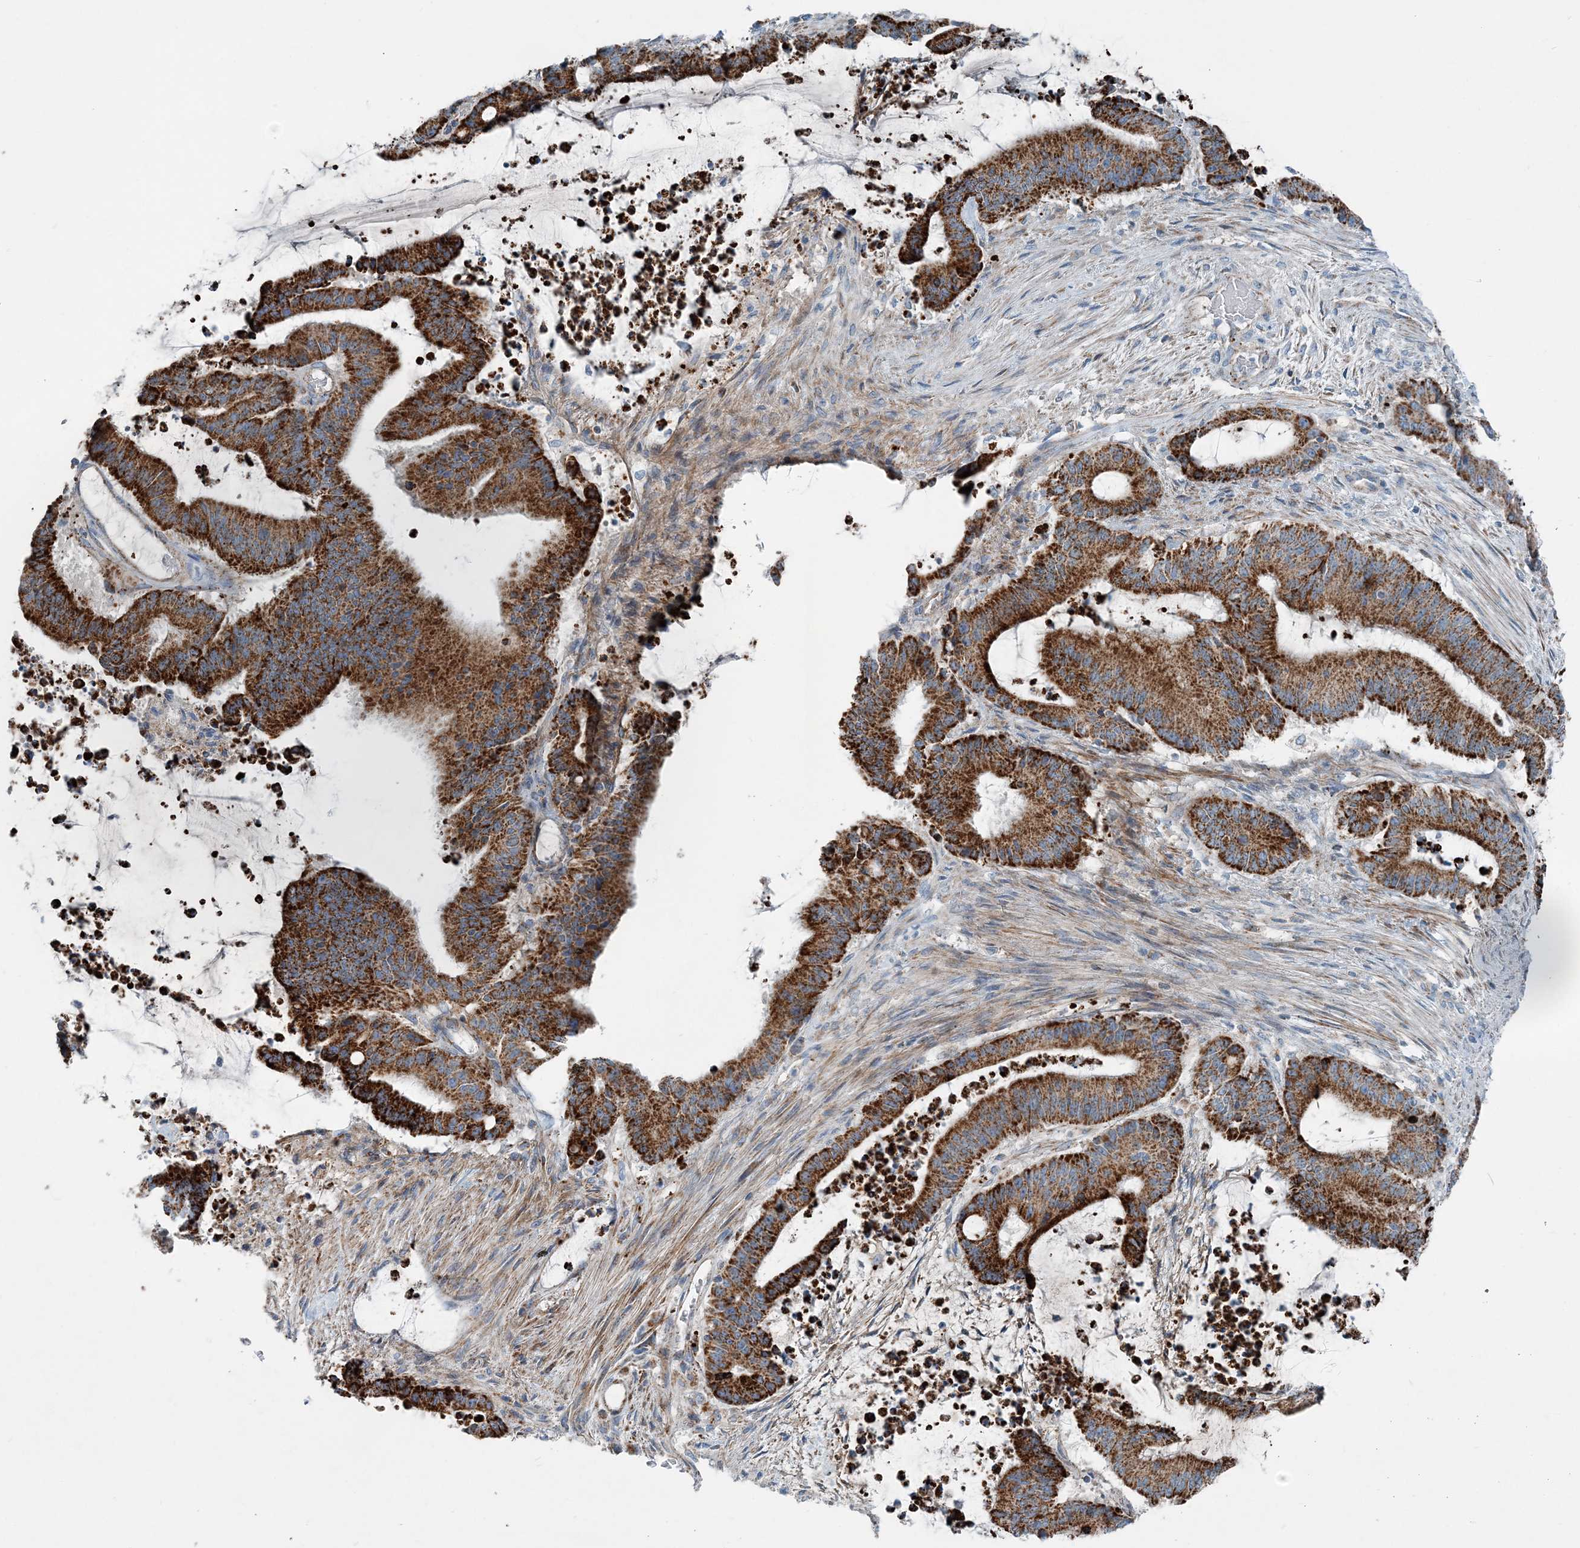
{"staining": {"intensity": "strong", "quantity": ">75%", "location": "cytoplasmic/membranous"}, "tissue": "liver cancer", "cell_type": "Tumor cells", "image_type": "cancer", "snomed": [{"axis": "morphology", "description": "Normal tissue, NOS"}, {"axis": "morphology", "description": "Cholangiocarcinoma"}, {"axis": "topography", "description": "Liver"}, {"axis": "topography", "description": "Peripheral nerve tissue"}], "caption": "Cholangiocarcinoma (liver) stained with IHC shows strong cytoplasmic/membranous expression in approximately >75% of tumor cells. (Brightfield microscopy of DAB IHC at high magnification).", "gene": "INTU", "patient": {"sex": "female", "age": 73}}